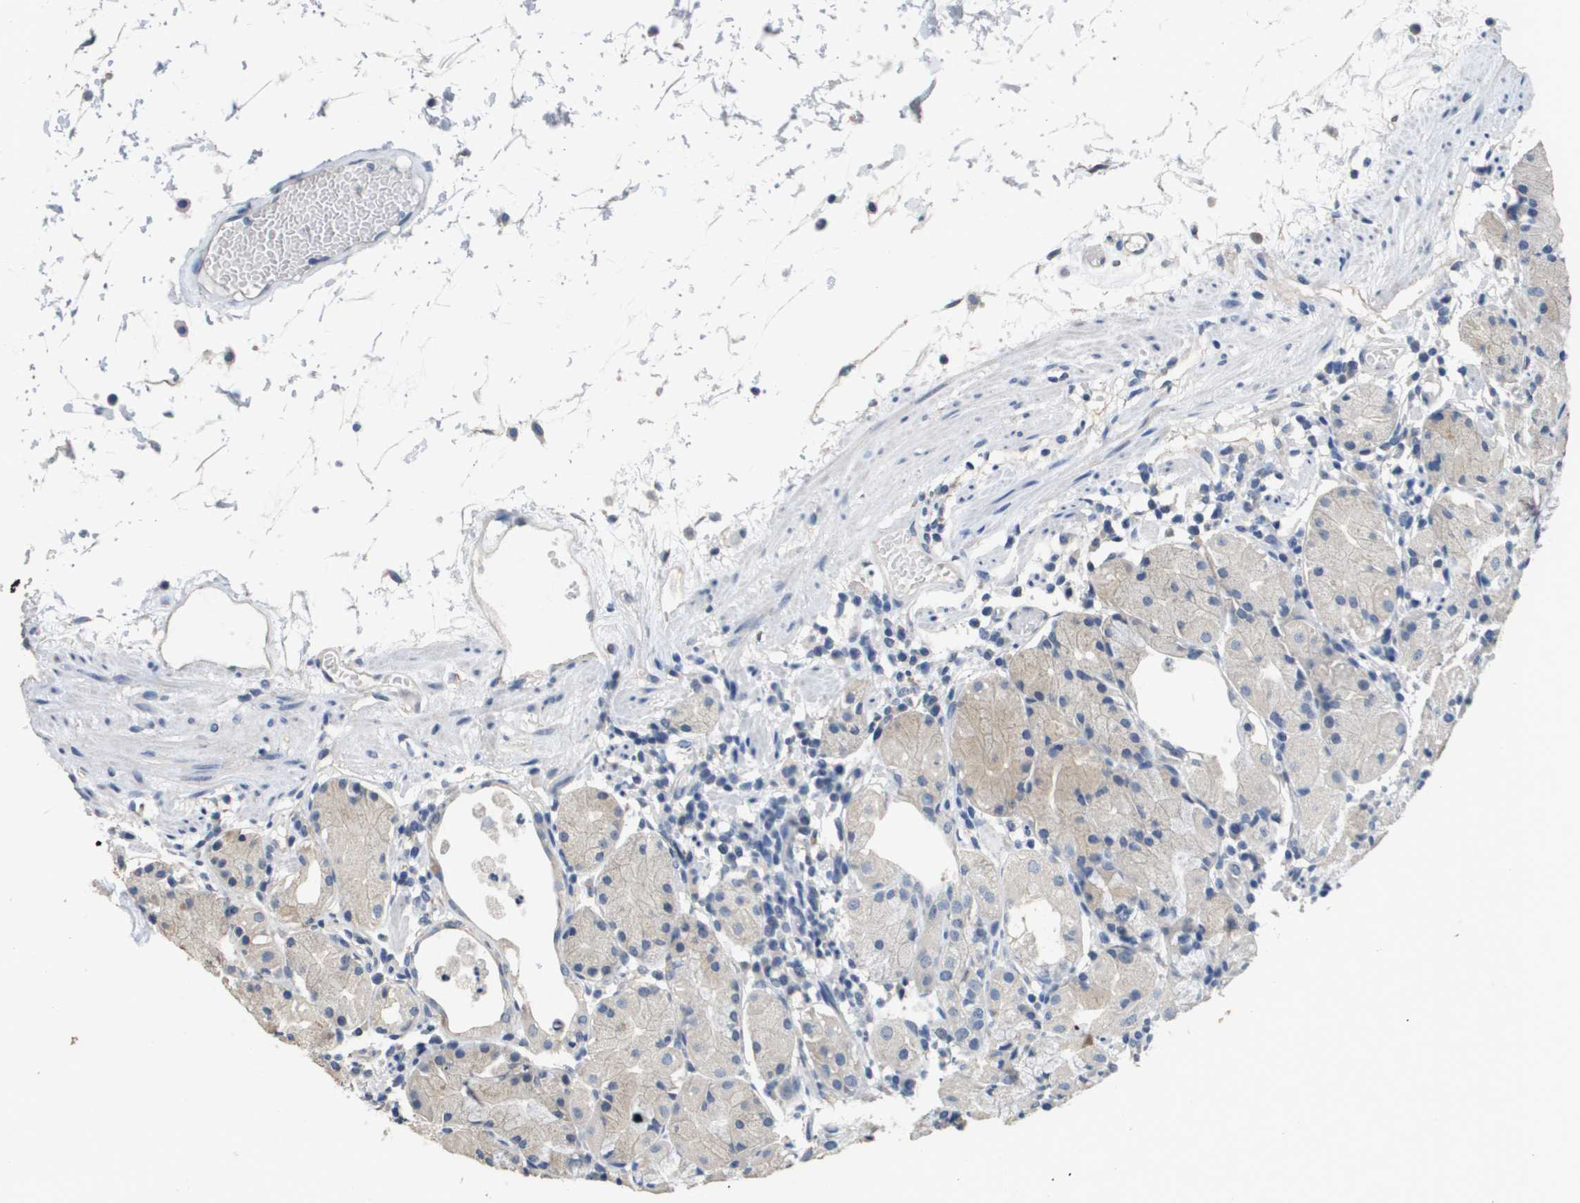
{"staining": {"intensity": "weak", "quantity": "<25%", "location": "cytoplasmic/membranous"}, "tissue": "stomach", "cell_type": "Glandular cells", "image_type": "normal", "snomed": [{"axis": "morphology", "description": "Normal tissue, NOS"}, {"axis": "topography", "description": "Stomach"}, {"axis": "topography", "description": "Stomach, lower"}], "caption": "A high-resolution histopathology image shows IHC staining of benign stomach, which shows no significant expression in glandular cells. The staining was performed using DAB (3,3'-diaminobenzidine) to visualize the protein expression in brown, while the nuclei were stained in blue with hematoxylin (Magnification: 20x).", "gene": "MT3", "patient": {"sex": "female", "age": 75}}